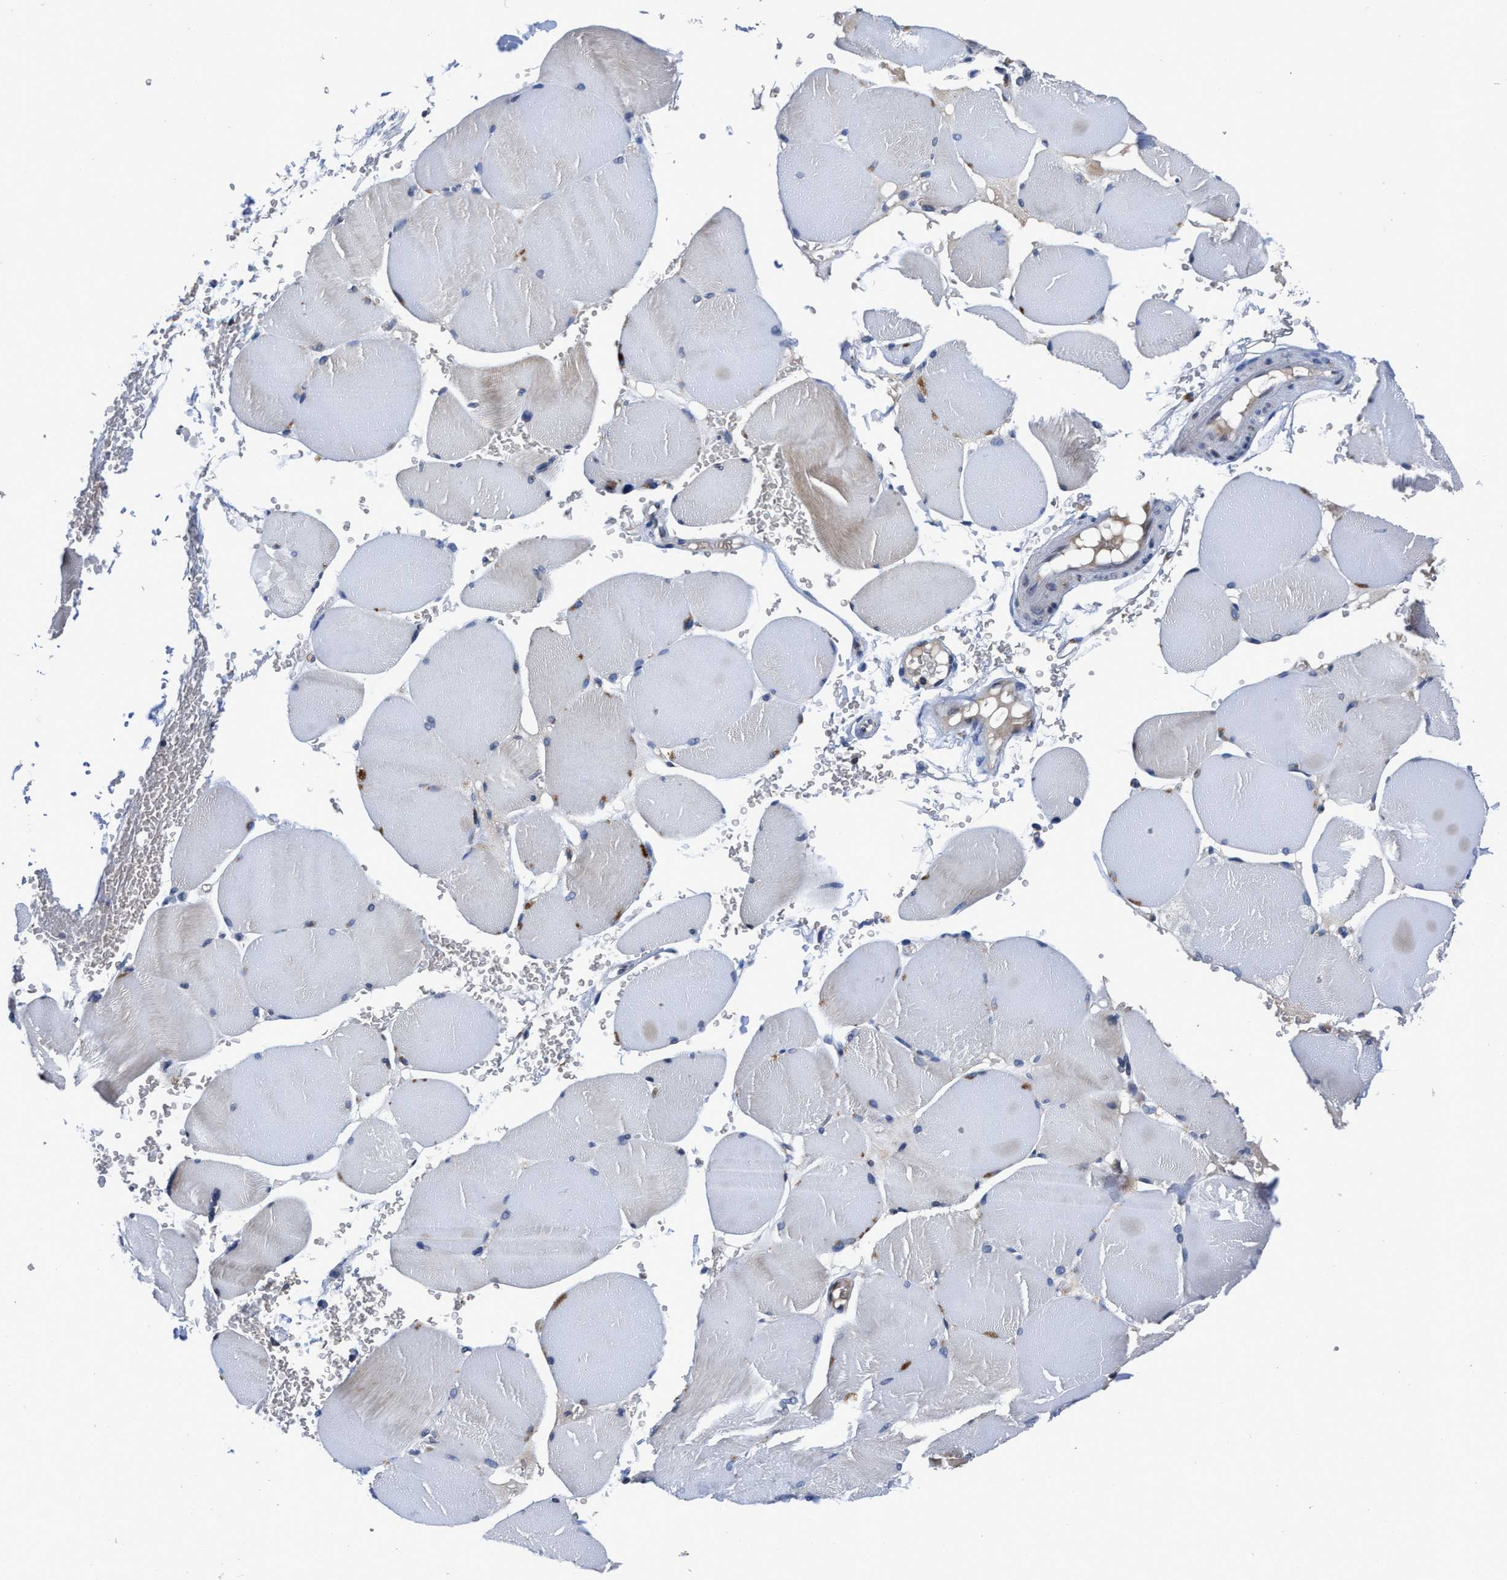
{"staining": {"intensity": "weak", "quantity": "<25%", "location": "cytoplasmic/membranous"}, "tissue": "skeletal muscle", "cell_type": "Myocytes", "image_type": "normal", "snomed": [{"axis": "morphology", "description": "Normal tissue, NOS"}, {"axis": "topography", "description": "Skin"}, {"axis": "topography", "description": "Skeletal muscle"}], "caption": "DAB immunohistochemical staining of benign human skeletal muscle demonstrates no significant expression in myocytes. (DAB immunohistochemistry visualized using brightfield microscopy, high magnification).", "gene": "CACNA1D", "patient": {"sex": "male", "age": 83}}